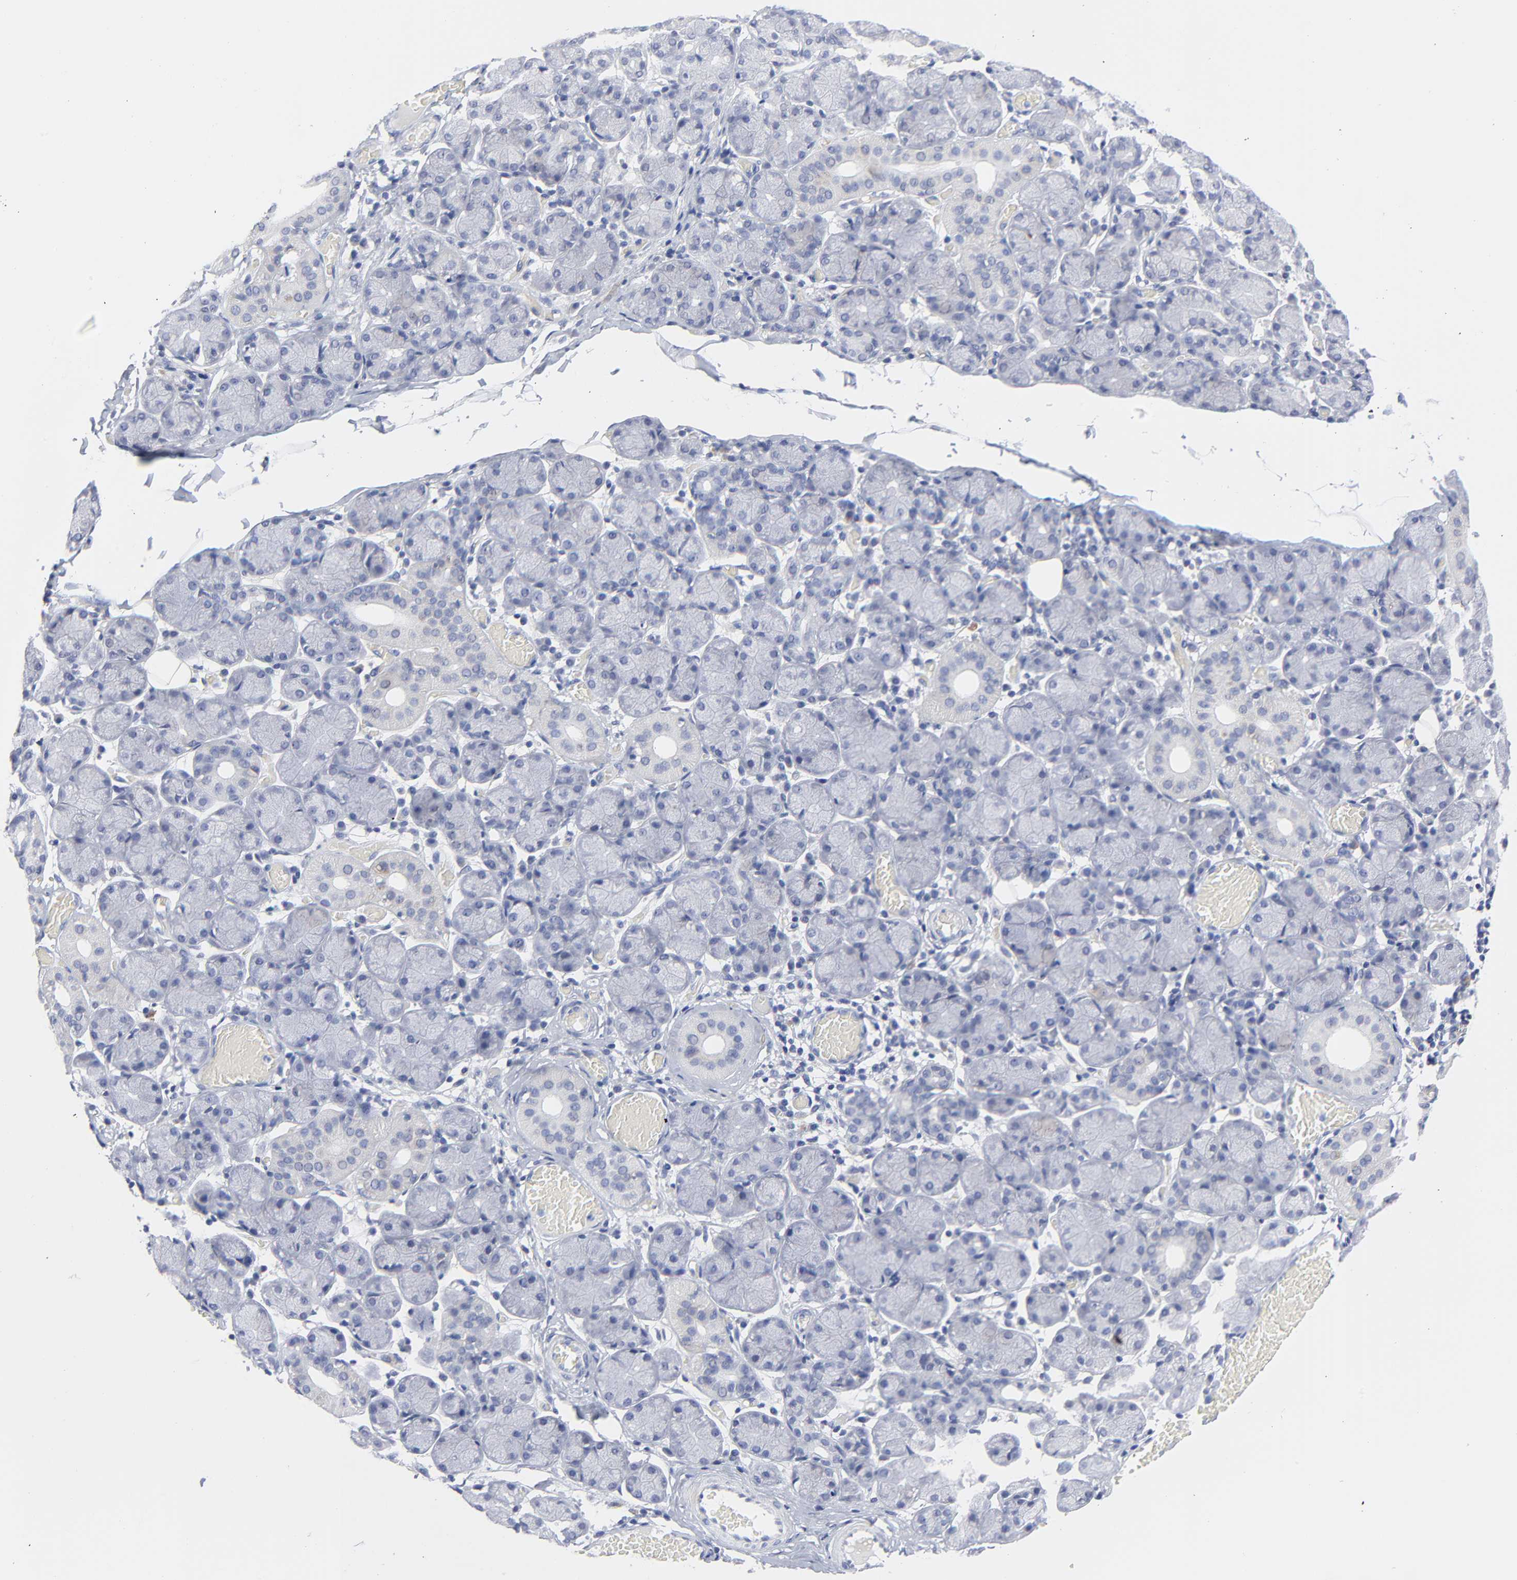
{"staining": {"intensity": "negative", "quantity": "none", "location": "none"}, "tissue": "salivary gland", "cell_type": "Glandular cells", "image_type": "normal", "snomed": [{"axis": "morphology", "description": "Normal tissue, NOS"}, {"axis": "topography", "description": "Salivary gland"}], "caption": "This is a micrograph of IHC staining of unremarkable salivary gland, which shows no positivity in glandular cells.", "gene": "CDK1", "patient": {"sex": "female", "age": 24}}